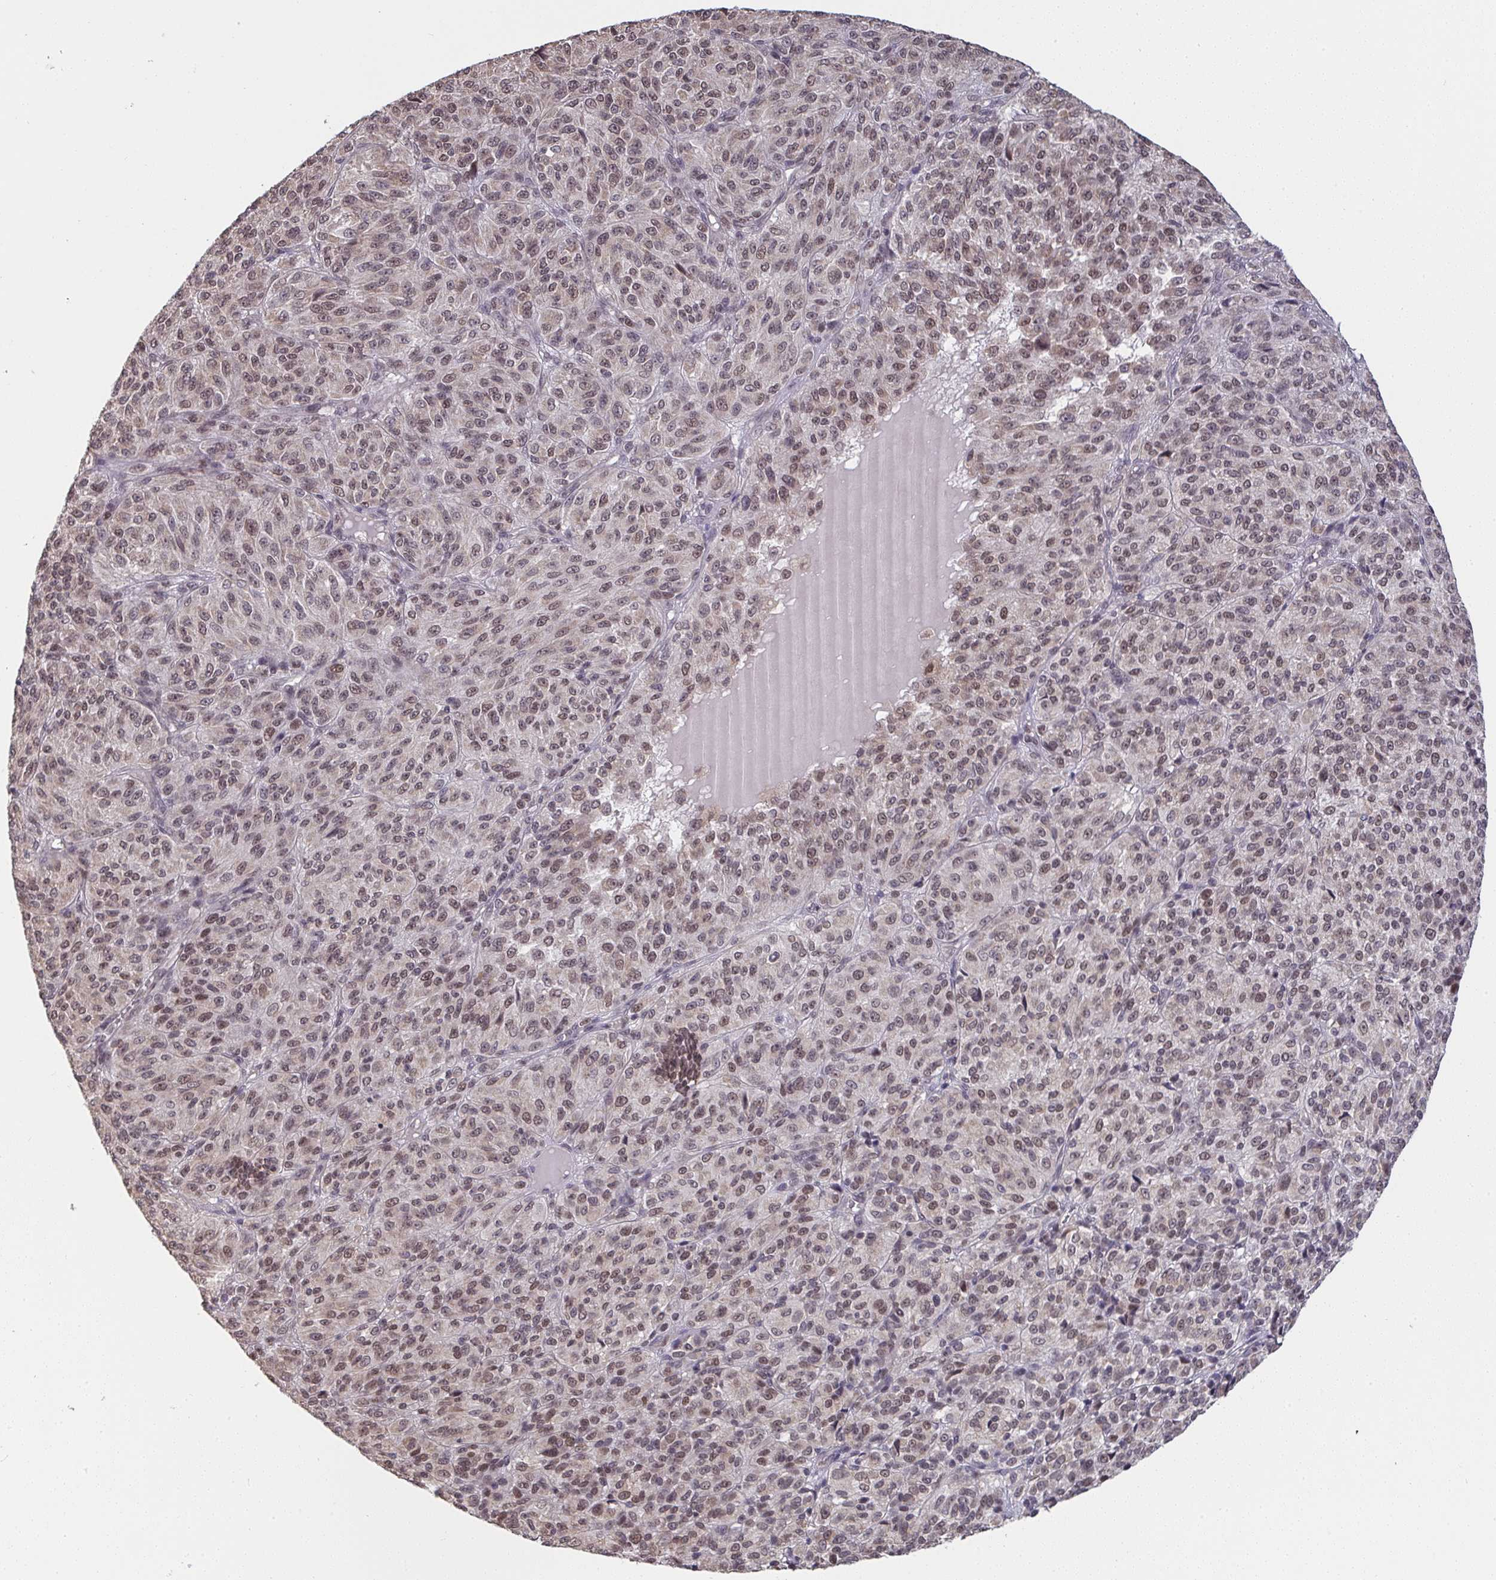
{"staining": {"intensity": "moderate", "quantity": ">75%", "location": "nuclear"}, "tissue": "melanoma", "cell_type": "Tumor cells", "image_type": "cancer", "snomed": [{"axis": "morphology", "description": "Malignant melanoma, Metastatic site"}, {"axis": "topography", "description": "Brain"}], "caption": "The photomicrograph reveals staining of melanoma, revealing moderate nuclear protein expression (brown color) within tumor cells.", "gene": "SAP30", "patient": {"sex": "female", "age": 56}}